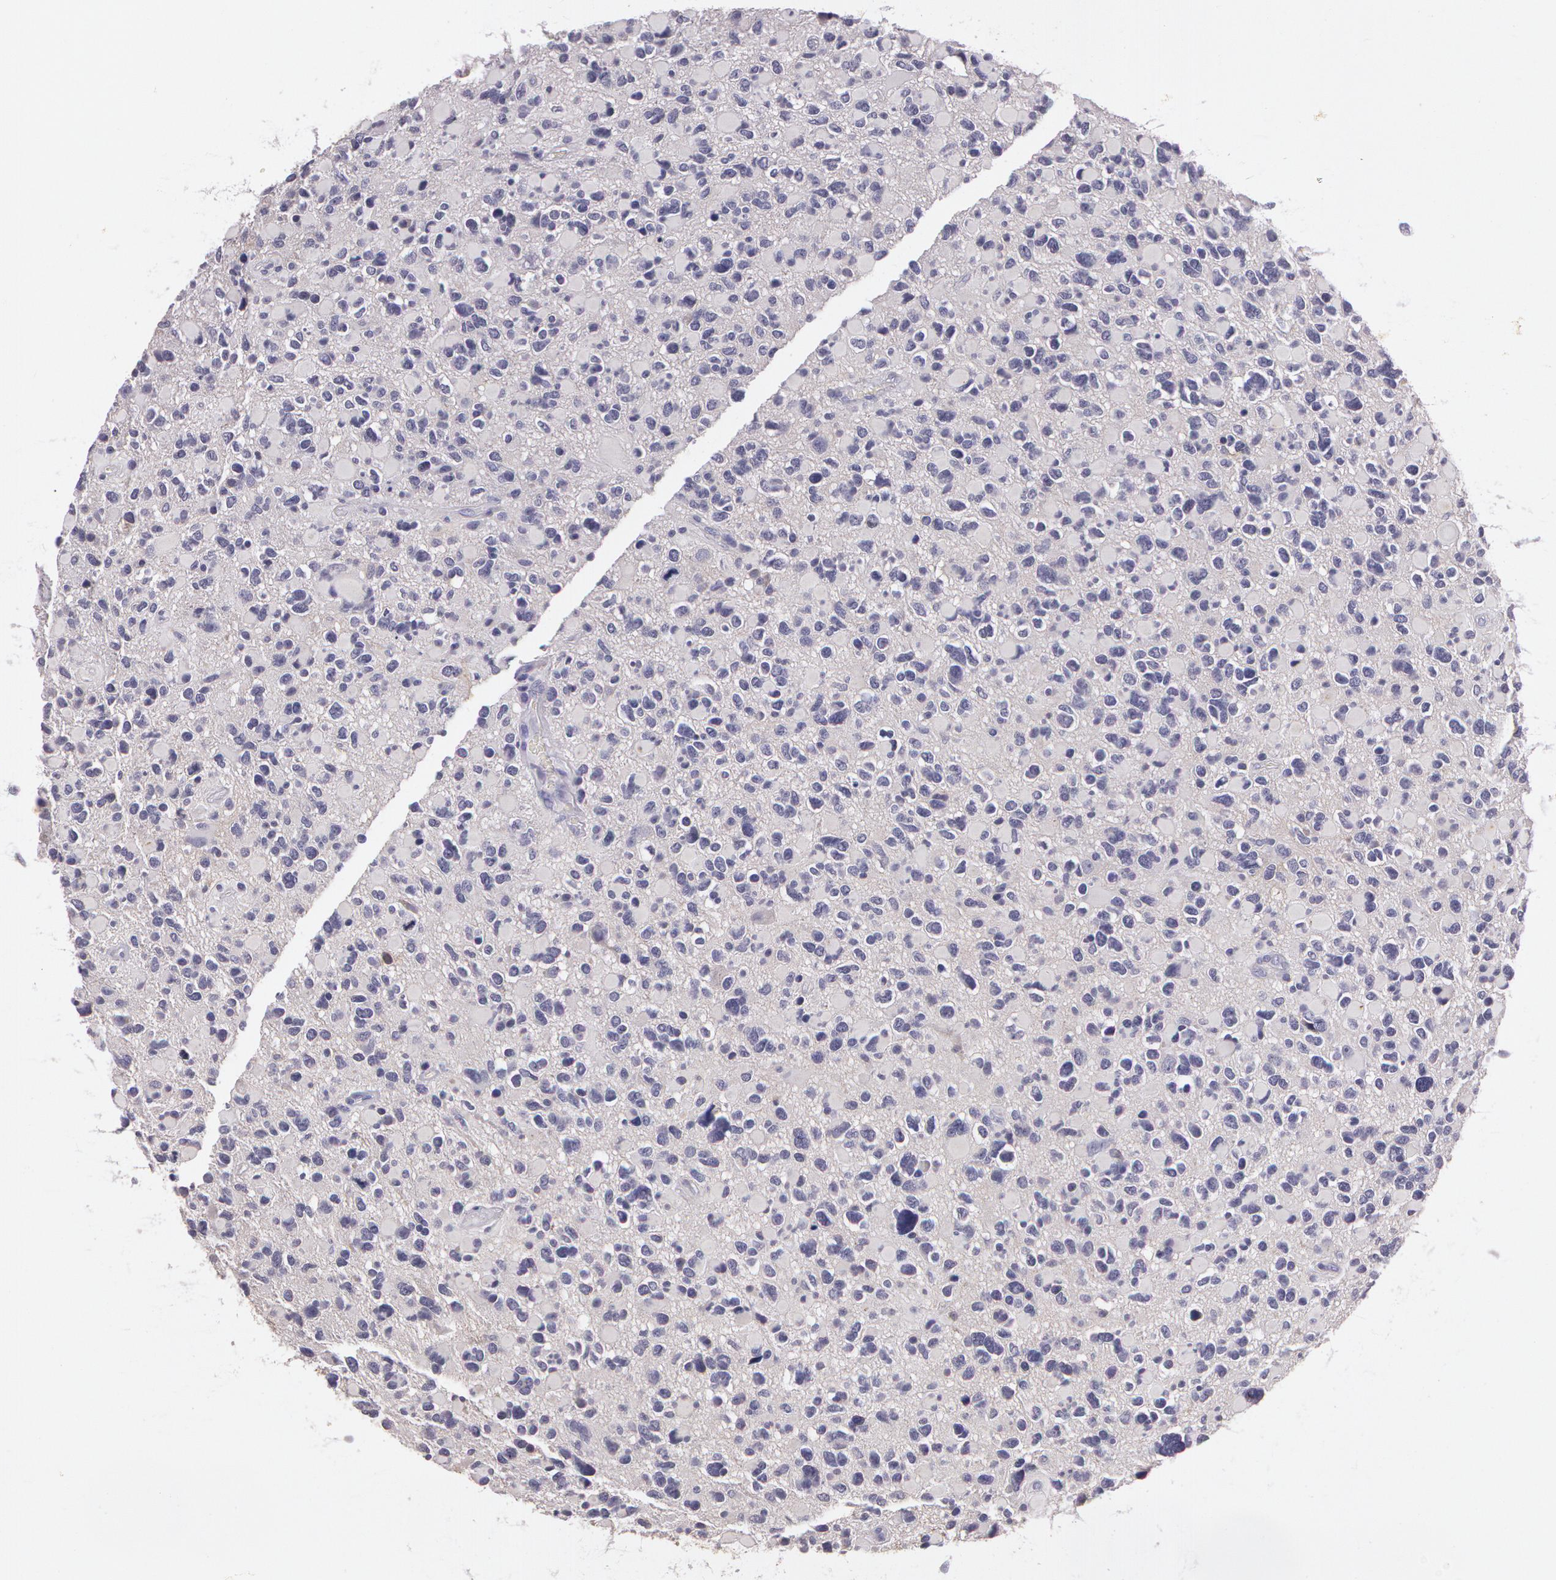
{"staining": {"intensity": "negative", "quantity": "none", "location": "none"}, "tissue": "glioma", "cell_type": "Tumor cells", "image_type": "cancer", "snomed": [{"axis": "morphology", "description": "Glioma, malignant, High grade"}, {"axis": "topography", "description": "Brain"}], "caption": "Histopathology image shows no significant protein staining in tumor cells of glioma. (Brightfield microscopy of DAB IHC at high magnification).", "gene": "G2E3", "patient": {"sex": "female", "age": 37}}